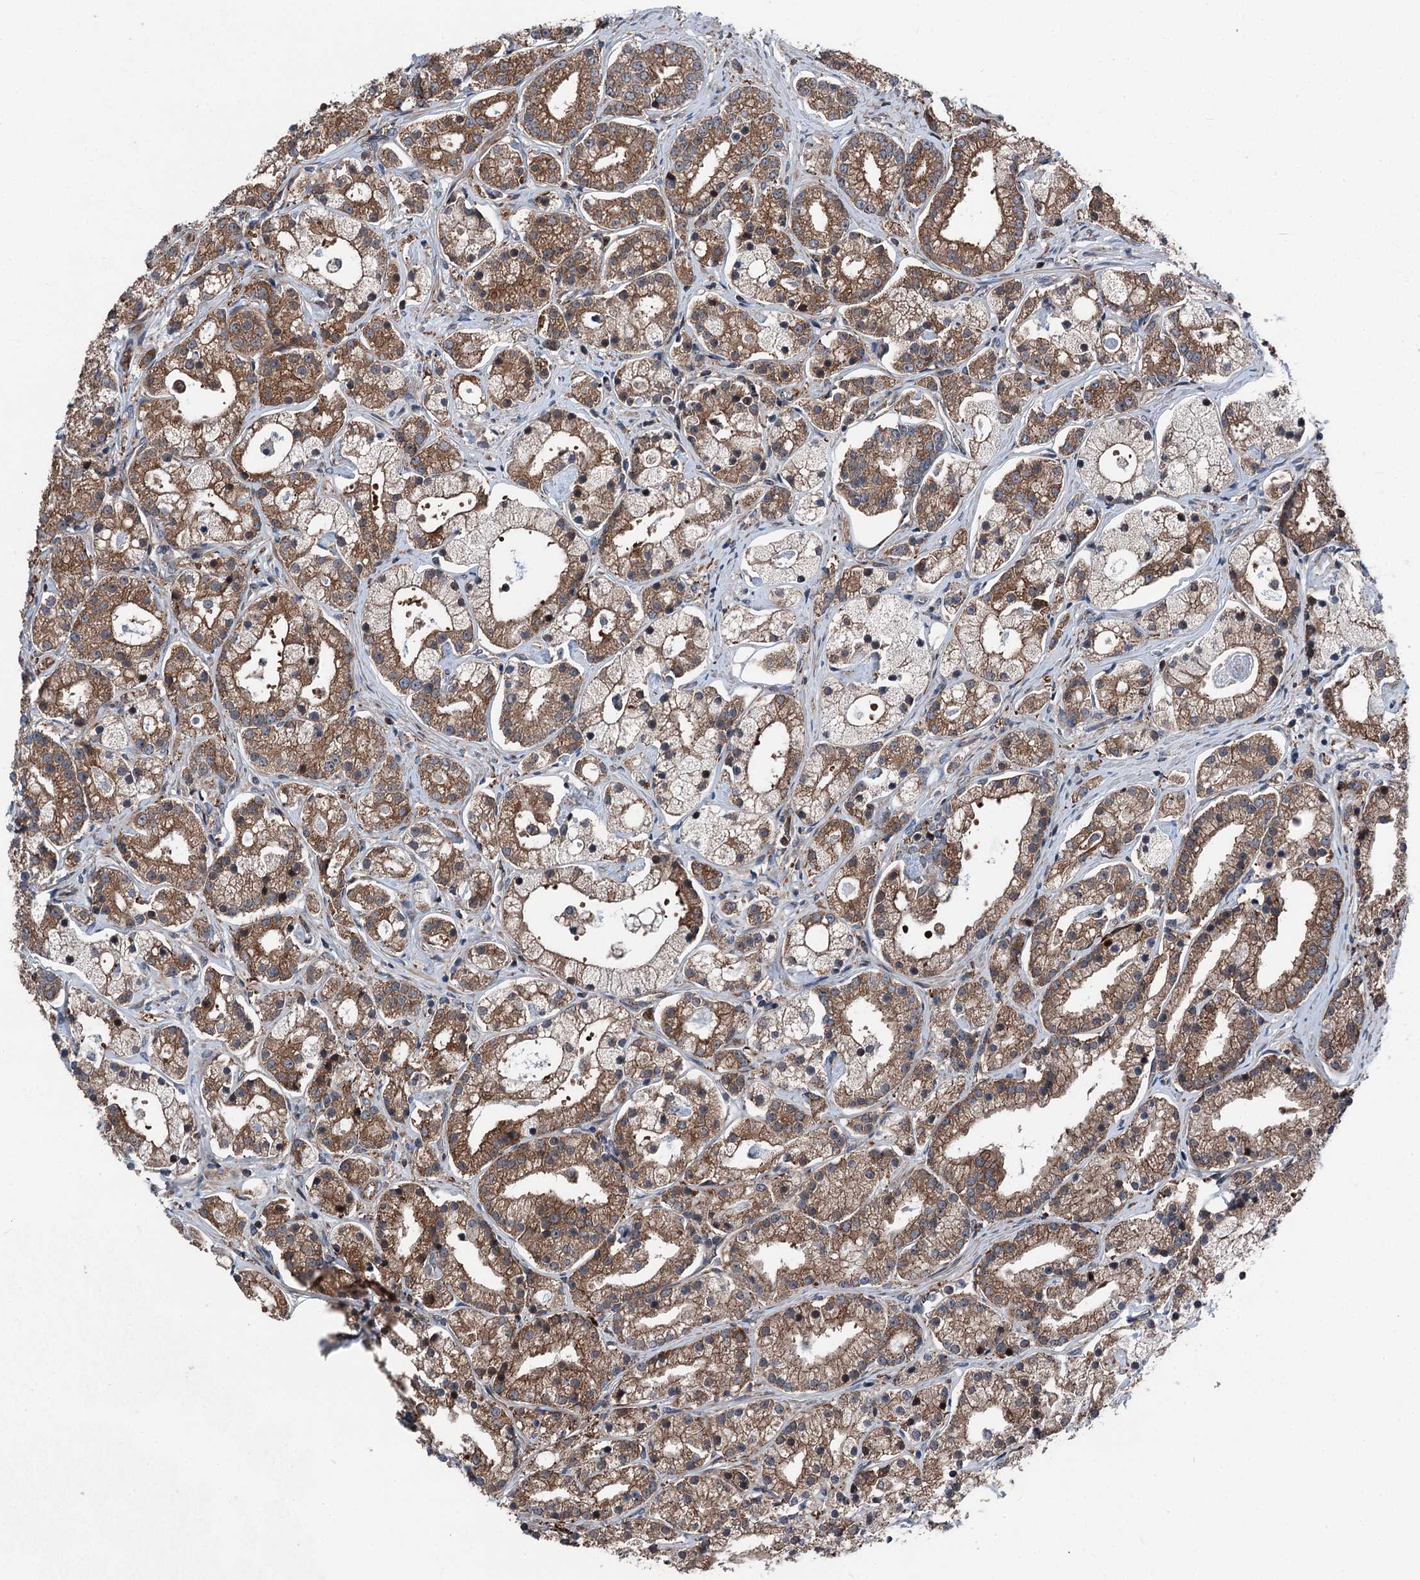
{"staining": {"intensity": "moderate", "quantity": ">75%", "location": "cytoplasmic/membranous"}, "tissue": "prostate cancer", "cell_type": "Tumor cells", "image_type": "cancer", "snomed": [{"axis": "morphology", "description": "Adenocarcinoma, High grade"}, {"axis": "topography", "description": "Prostate"}], "caption": "Tumor cells display medium levels of moderate cytoplasmic/membranous expression in about >75% of cells in prostate high-grade adenocarcinoma. Nuclei are stained in blue.", "gene": "POLR1D", "patient": {"sex": "male", "age": 69}}